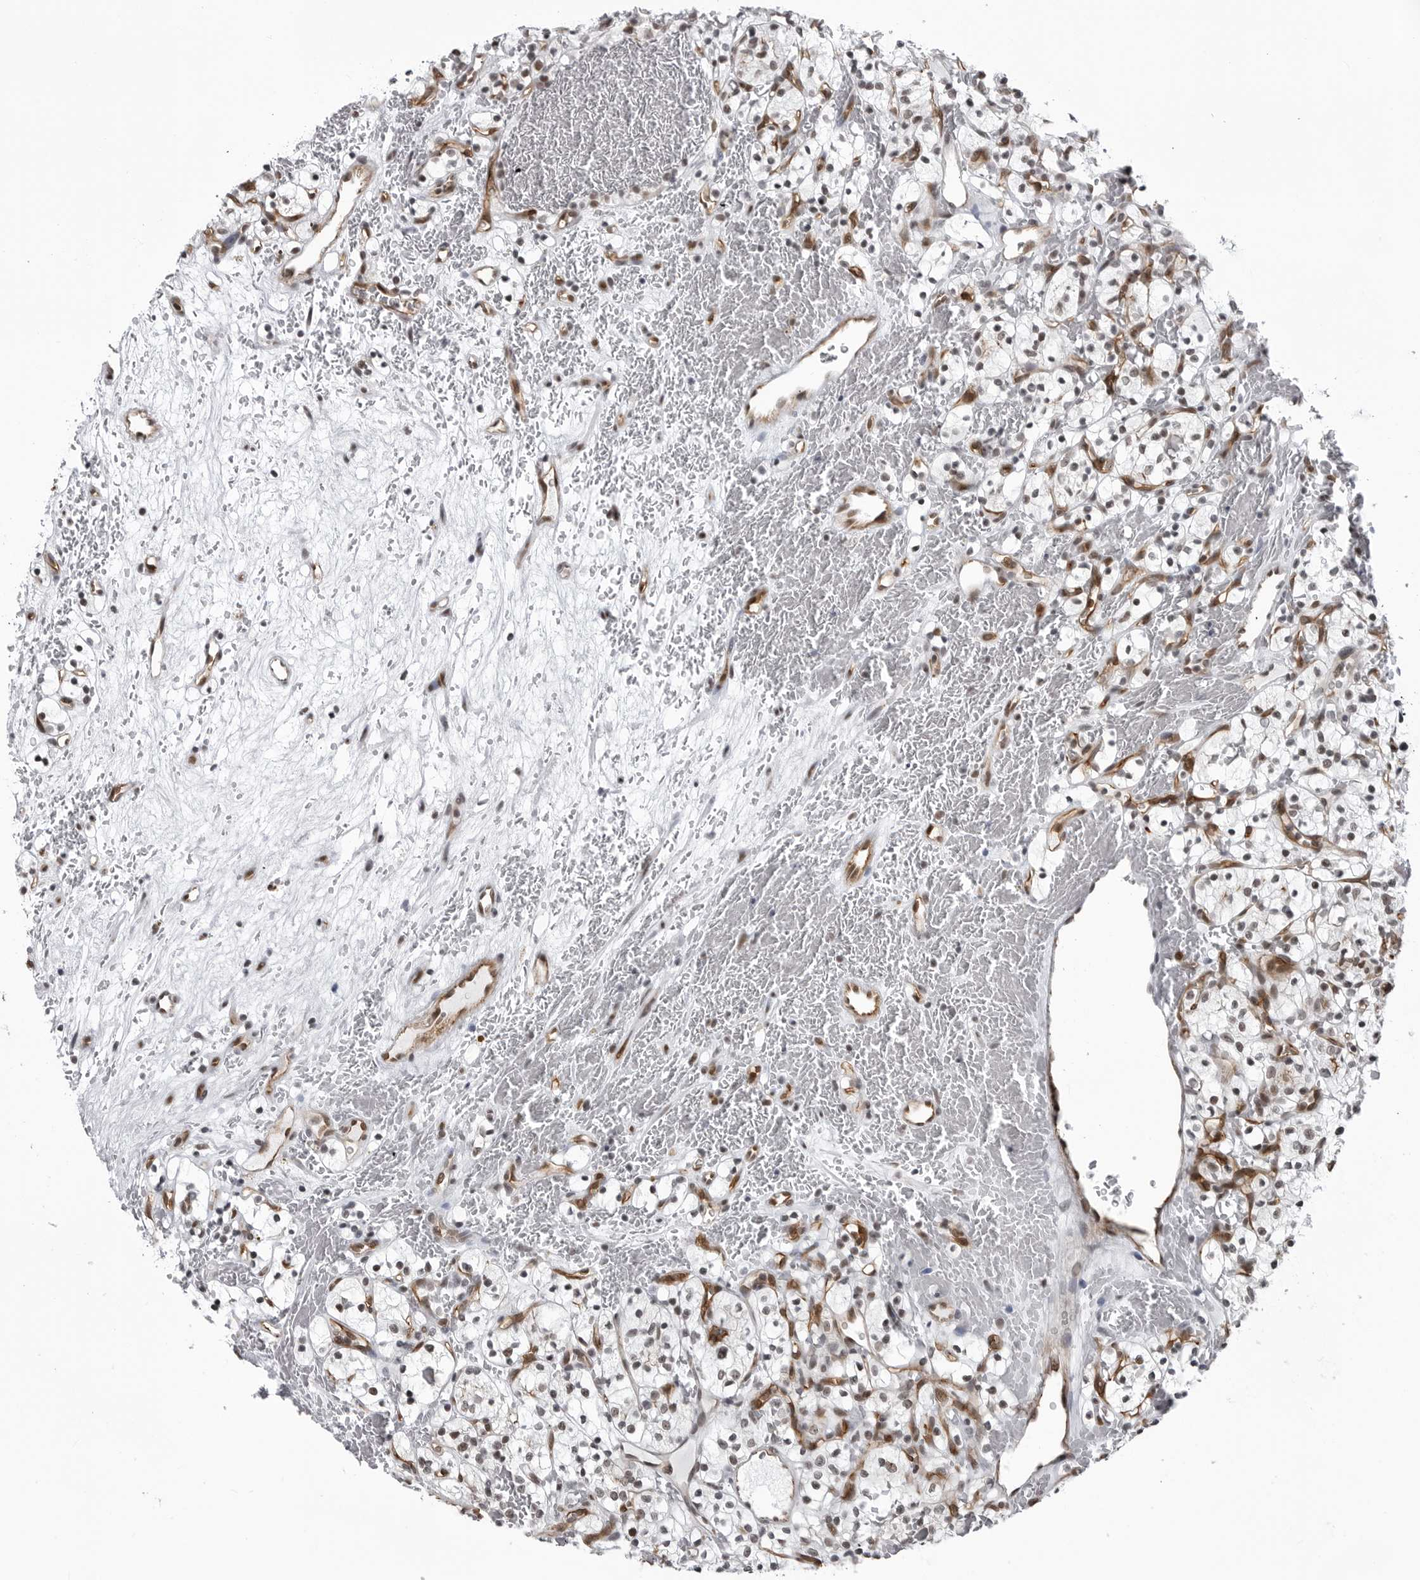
{"staining": {"intensity": "moderate", "quantity": "25%-75%", "location": "nuclear"}, "tissue": "renal cancer", "cell_type": "Tumor cells", "image_type": "cancer", "snomed": [{"axis": "morphology", "description": "Adenocarcinoma, NOS"}, {"axis": "topography", "description": "Kidney"}], "caption": "Adenocarcinoma (renal) was stained to show a protein in brown. There is medium levels of moderate nuclear staining in about 25%-75% of tumor cells.", "gene": "RNF26", "patient": {"sex": "female", "age": 57}}